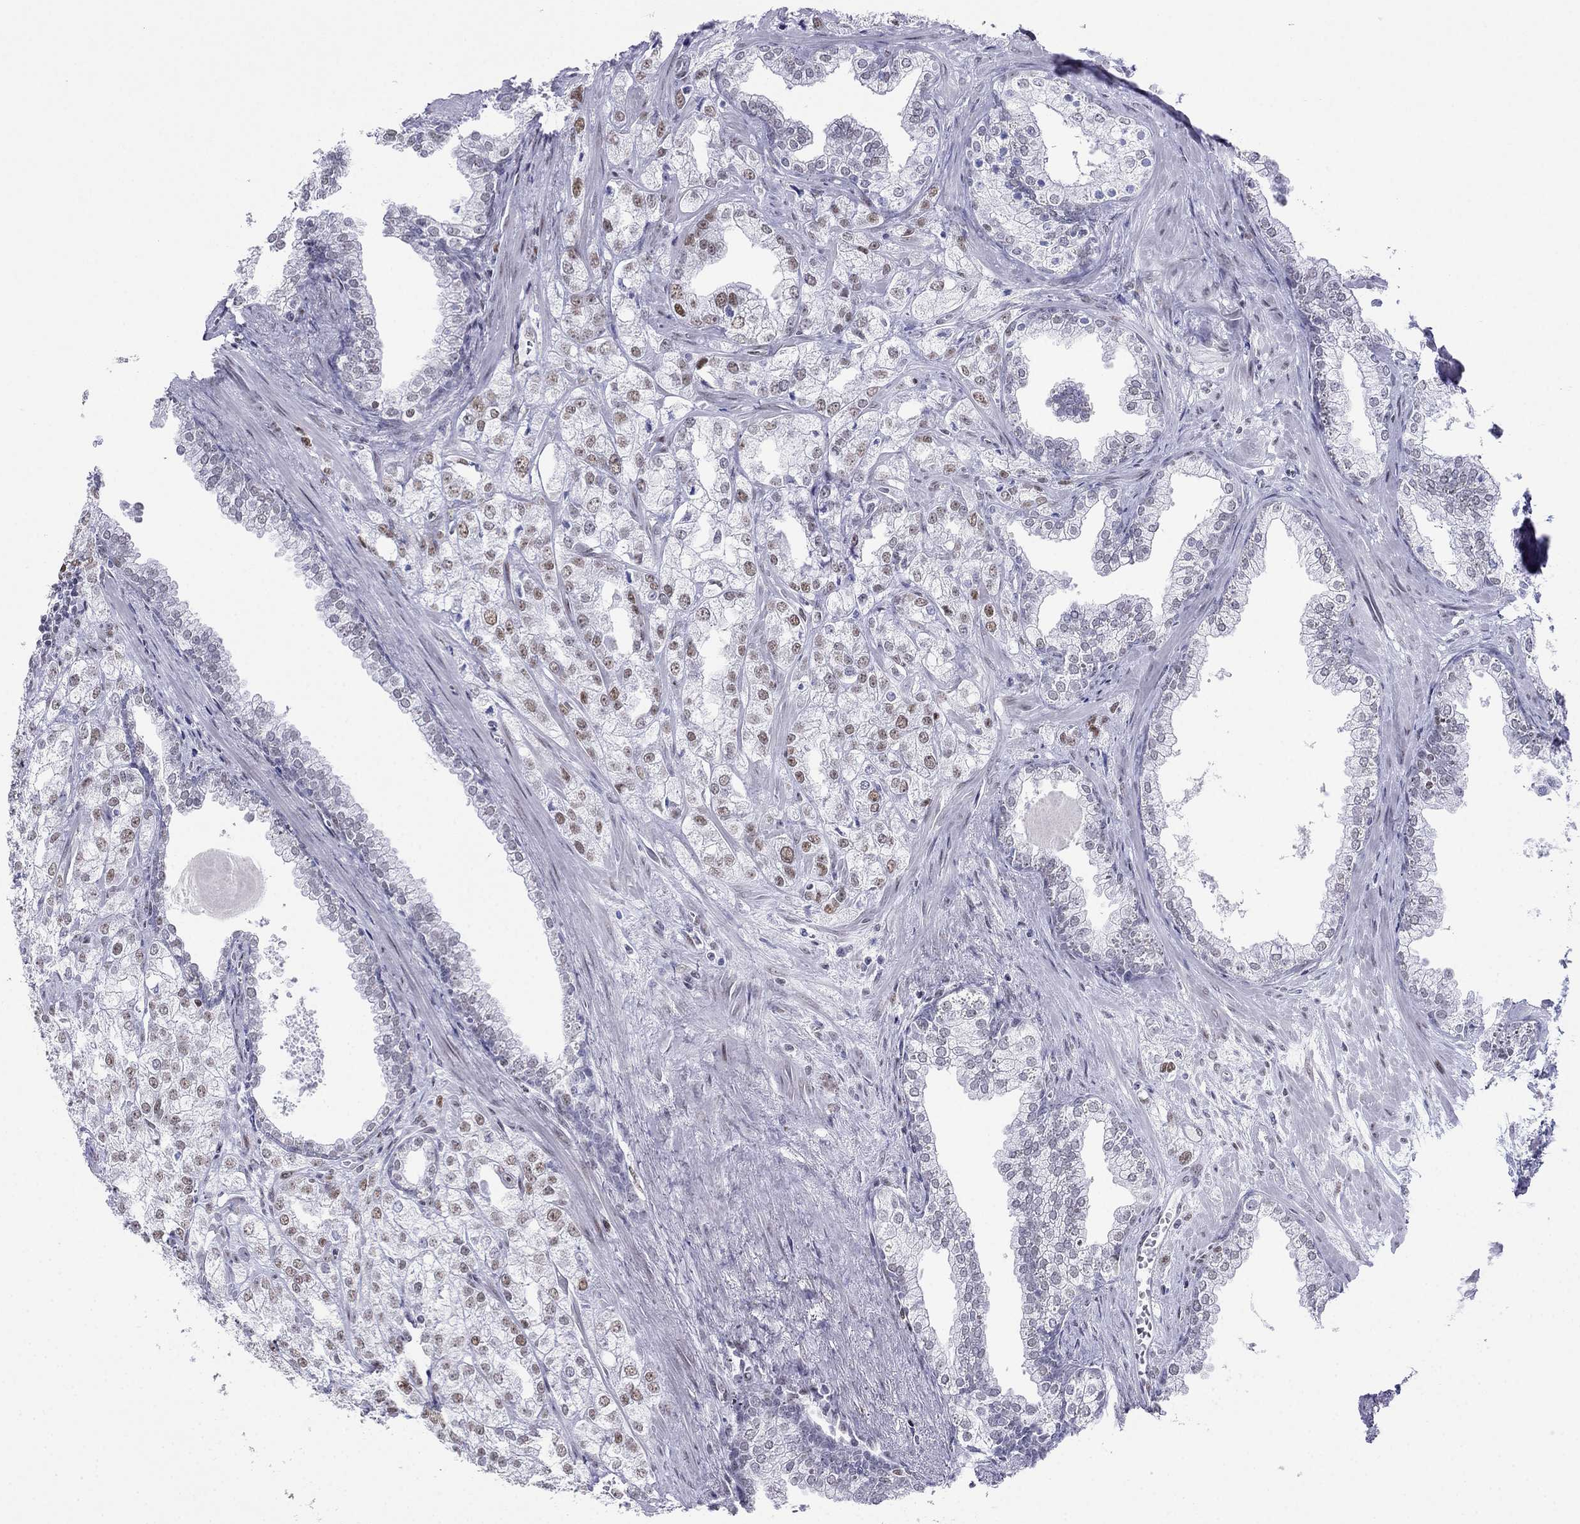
{"staining": {"intensity": "moderate", "quantity": "<25%", "location": "nuclear"}, "tissue": "prostate cancer", "cell_type": "Tumor cells", "image_type": "cancer", "snomed": [{"axis": "morphology", "description": "Adenocarcinoma, NOS"}, {"axis": "topography", "description": "Prostate"}], "caption": "High-magnification brightfield microscopy of prostate cancer (adenocarcinoma) stained with DAB (3,3'-diaminobenzidine) (brown) and counterstained with hematoxylin (blue). tumor cells exhibit moderate nuclear staining is seen in about<25% of cells.", "gene": "PPM1G", "patient": {"sex": "male", "age": 70}}